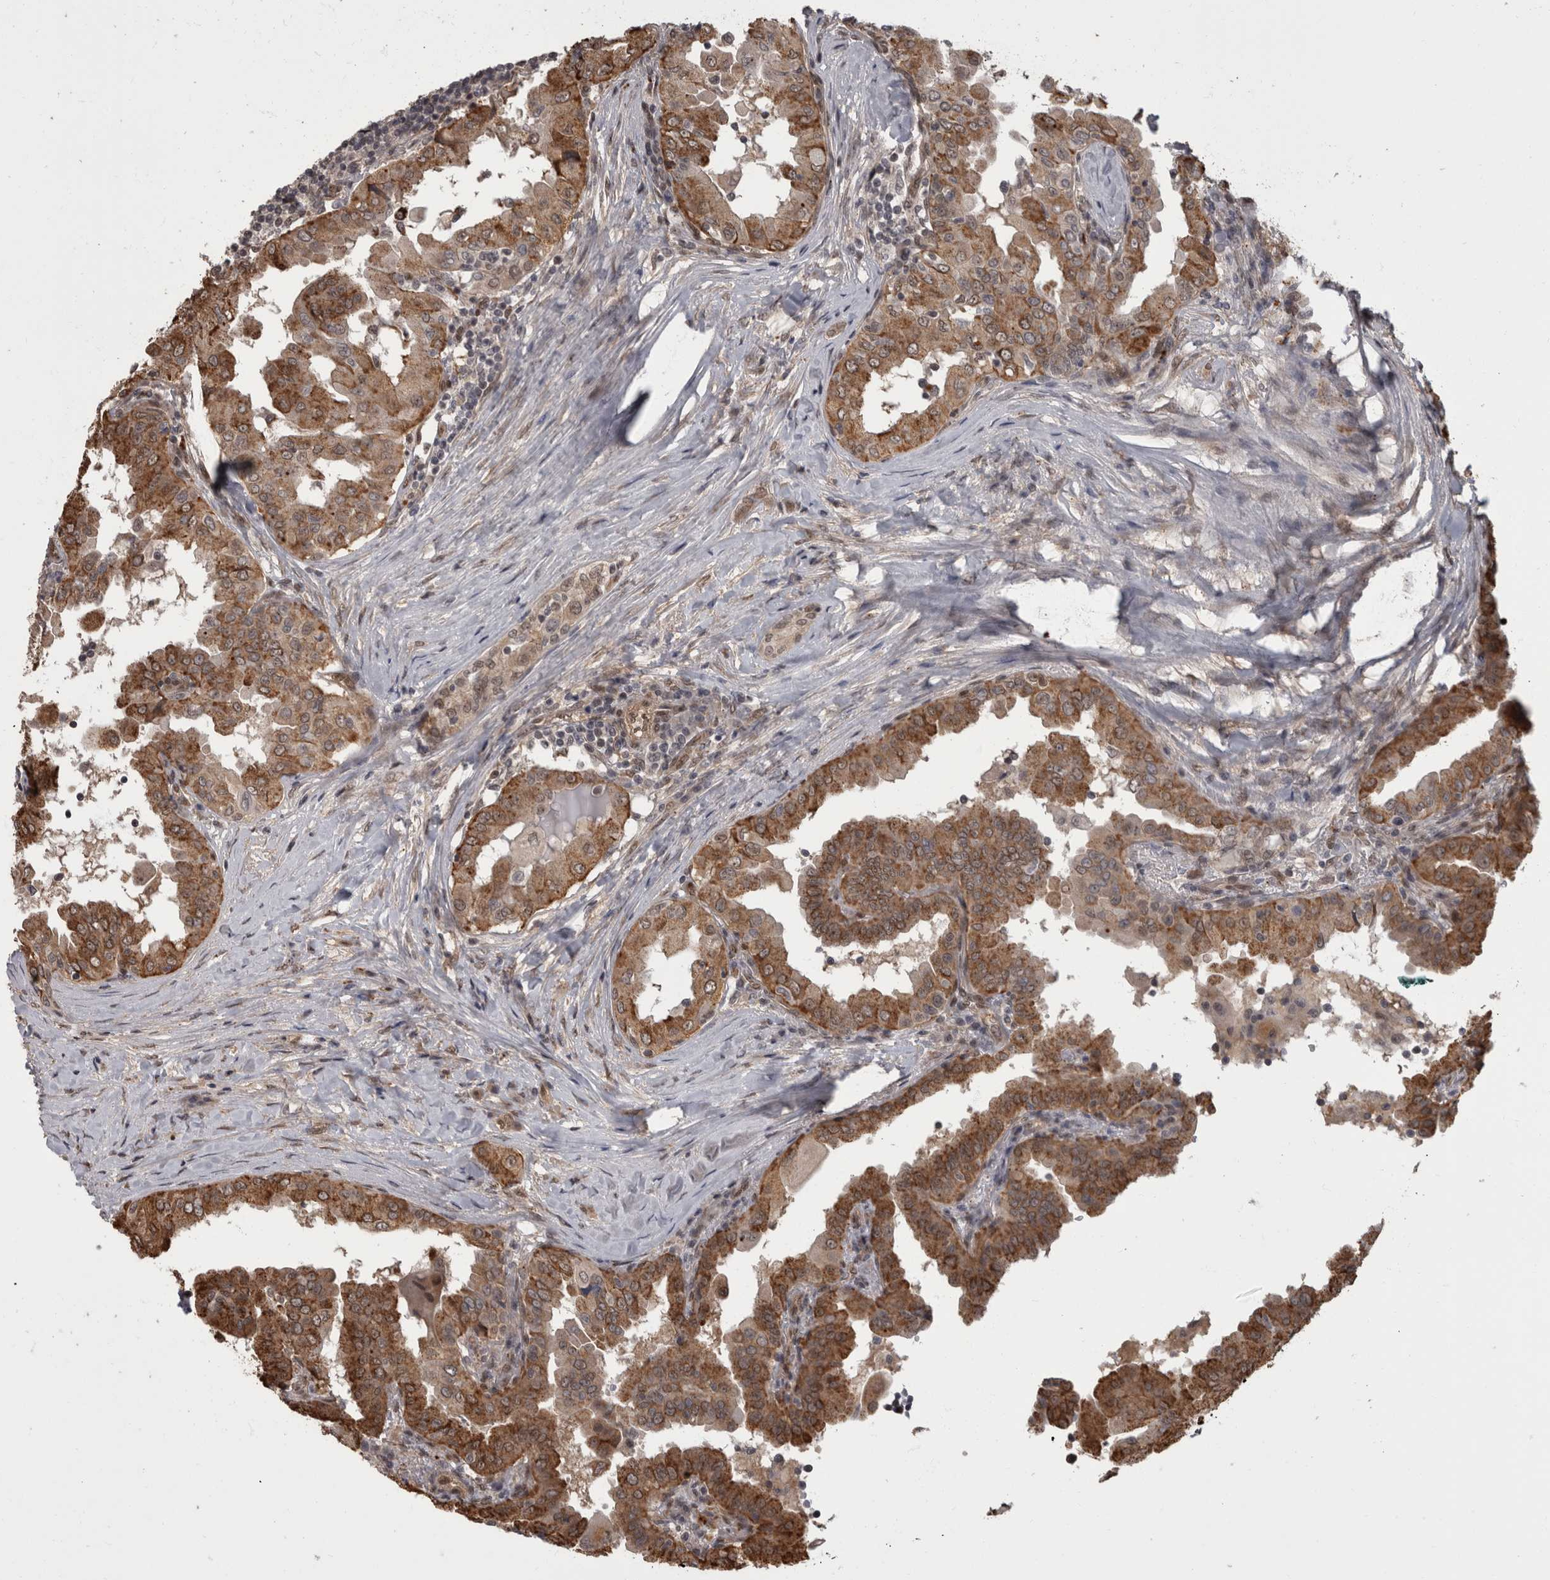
{"staining": {"intensity": "moderate", "quantity": ">75%", "location": "cytoplasmic/membranous"}, "tissue": "thyroid cancer", "cell_type": "Tumor cells", "image_type": "cancer", "snomed": [{"axis": "morphology", "description": "Papillary adenocarcinoma, NOS"}, {"axis": "topography", "description": "Thyroid gland"}], "caption": "Immunohistochemical staining of human papillary adenocarcinoma (thyroid) demonstrates medium levels of moderate cytoplasmic/membranous protein staining in about >75% of tumor cells. Using DAB (brown) and hematoxylin (blue) stains, captured at high magnification using brightfield microscopy.", "gene": "AKT3", "patient": {"sex": "male", "age": 33}}